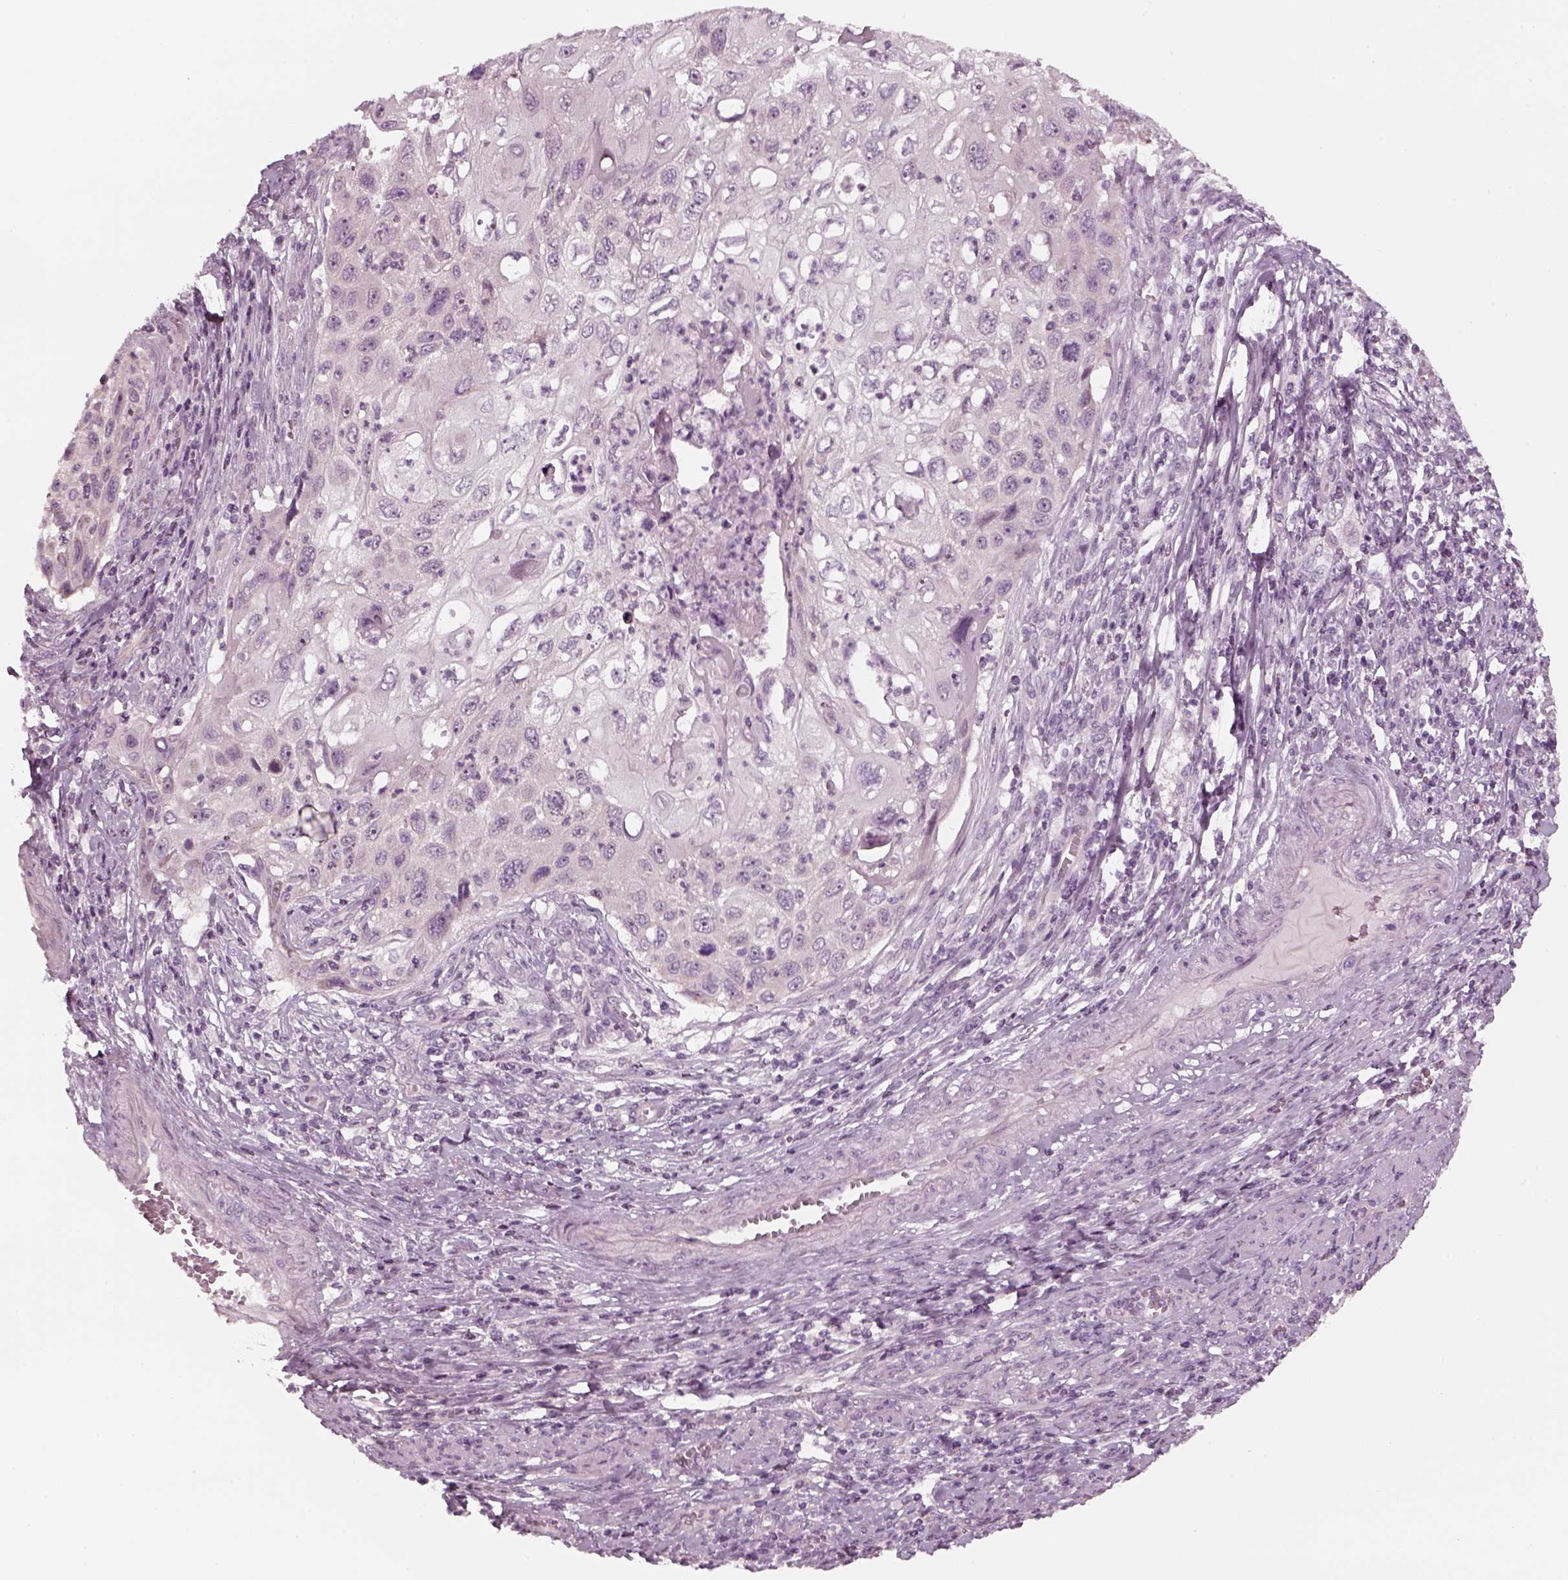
{"staining": {"intensity": "negative", "quantity": "none", "location": "none"}, "tissue": "cervical cancer", "cell_type": "Tumor cells", "image_type": "cancer", "snomed": [{"axis": "morphology", "description": "Squamous cell carcinoma, NOS"}, {"axis": "topography", "description": "Cervix"}], "caption": "Immunohistochemistry (IHC) histopathology image of neoplastic tissue: human cervical cancer (squamous cell carcinoma) stained with DAB (3,3'-diaminobenzidine) exhibits no significant protein expression in tumor cells.", "gene": "PNMT", "patient": {"sex": "female", "age": 70}}